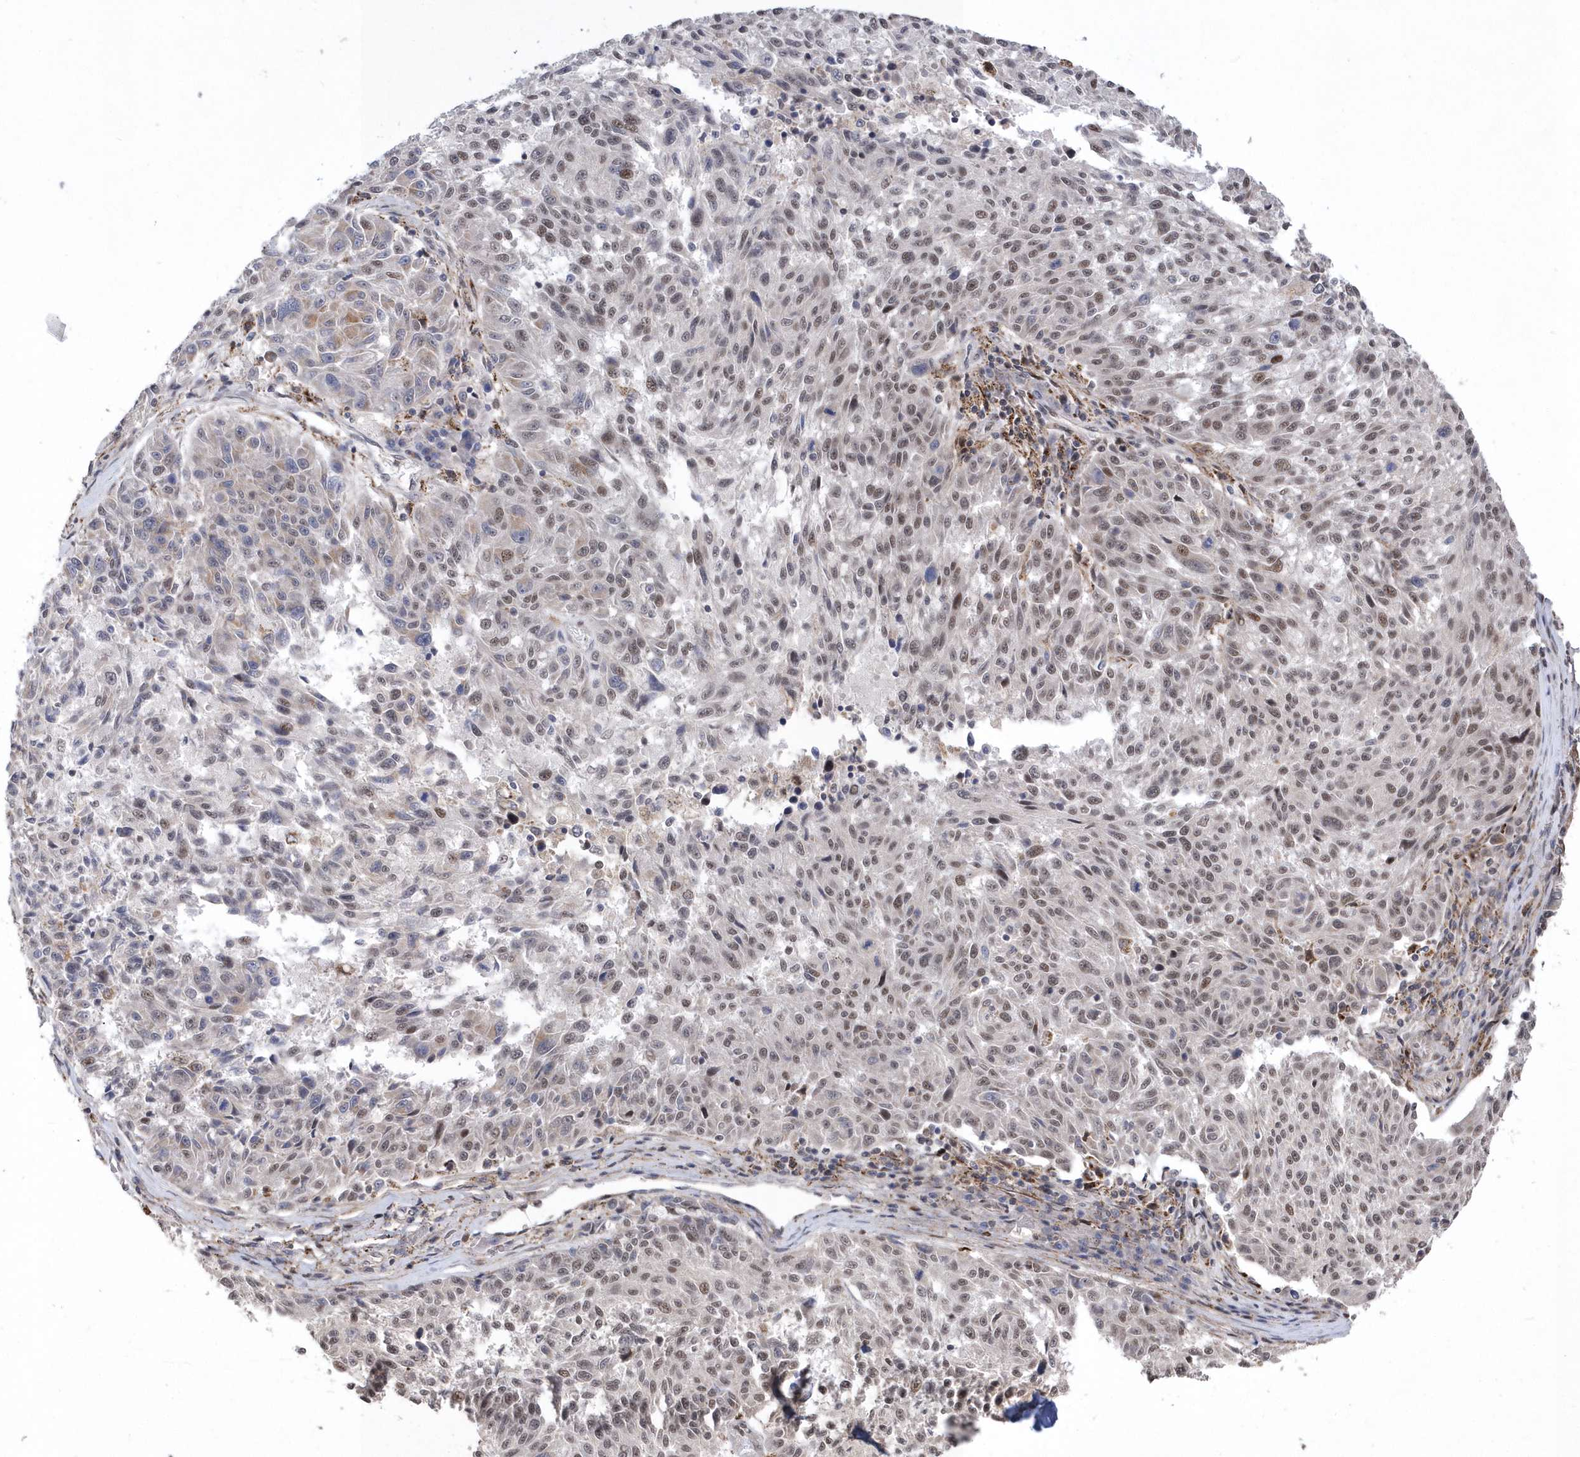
{"staining": {"intensity": "moderate", "quantity": ">75%", "location": "nuclear"}, "tissue": "melanoma", "cell_type": "Tumor cells", "image_type": "cancer", "snomed": [{"axis": "morphology", "description": "Malignant melanoma, NOS"}, {"axis": "topography", "description": "Skin"}], "caption": "Immunohistochemistry (IHC) image of neoplastic tissue: human melanoma stained using IHC exhibits medium levels of moderate protein expression localized specifically in the nuclear of tumor cells, appearing as a nuclear brown color.", "gene": "BOD1L1", "patient": {"sex": "male", "age": 53}}